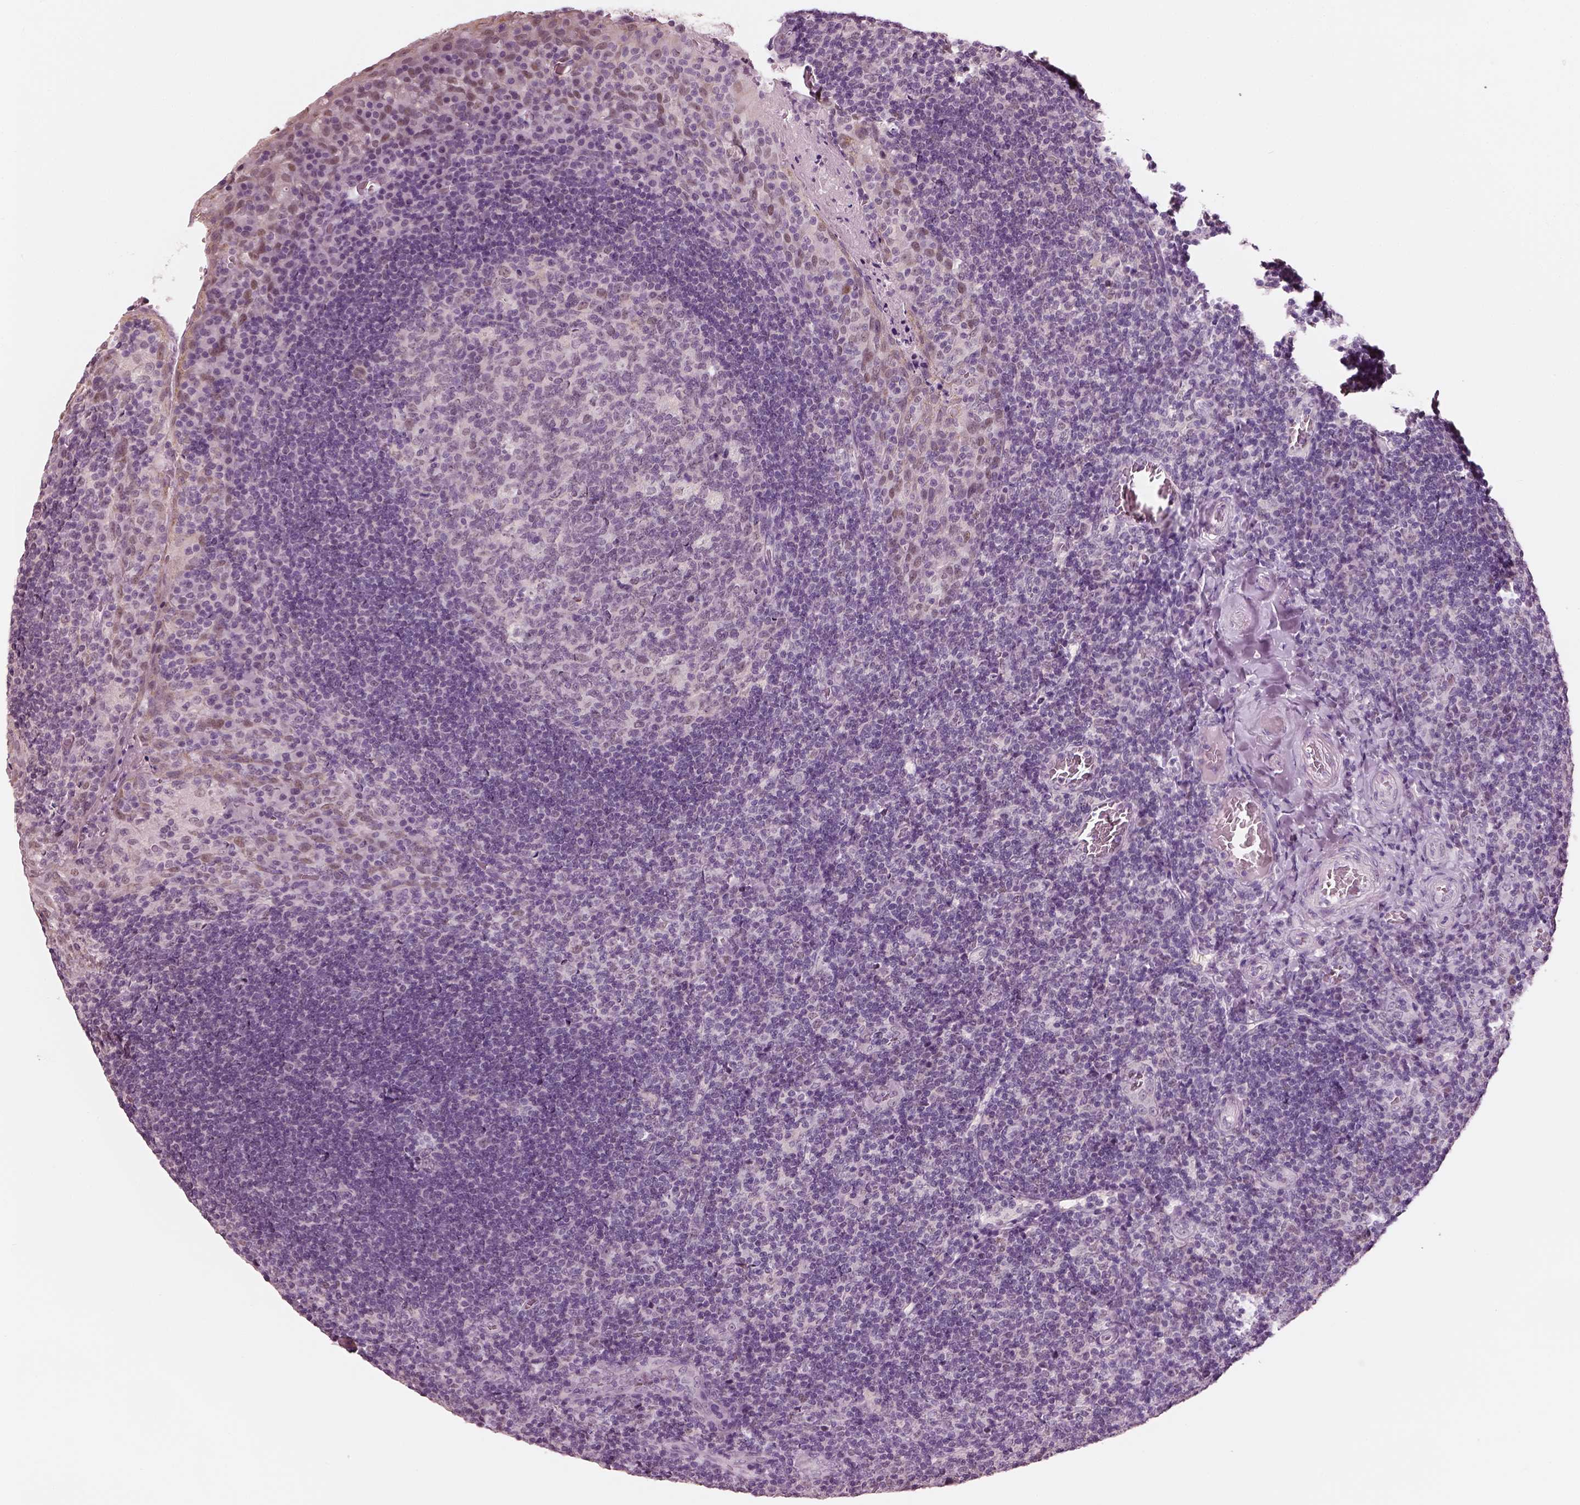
{"staining": {"intensity": "negative", "quantity": "none", "location": "none"}, "tissue": "tonsil", "cell_type": "Germinal center cells", "image_type": "normal", "snomed": [{"axis": "morphology", "description": "Normal tissue, NOS"}, {"axis": "topography", "description": "Tonsil"}], "caption": "Immunohistochemistry of unremarkable human tonsil demonstrates no positivity in germinal center cells. Brightfield microscopy of immunohistochemistry (IHC) stained with DAB (brown) and hematoxylin (blue), captured at high magnification.", "gene": "ELSPBP1", "patient": {"sex": "male", "age": 17}}